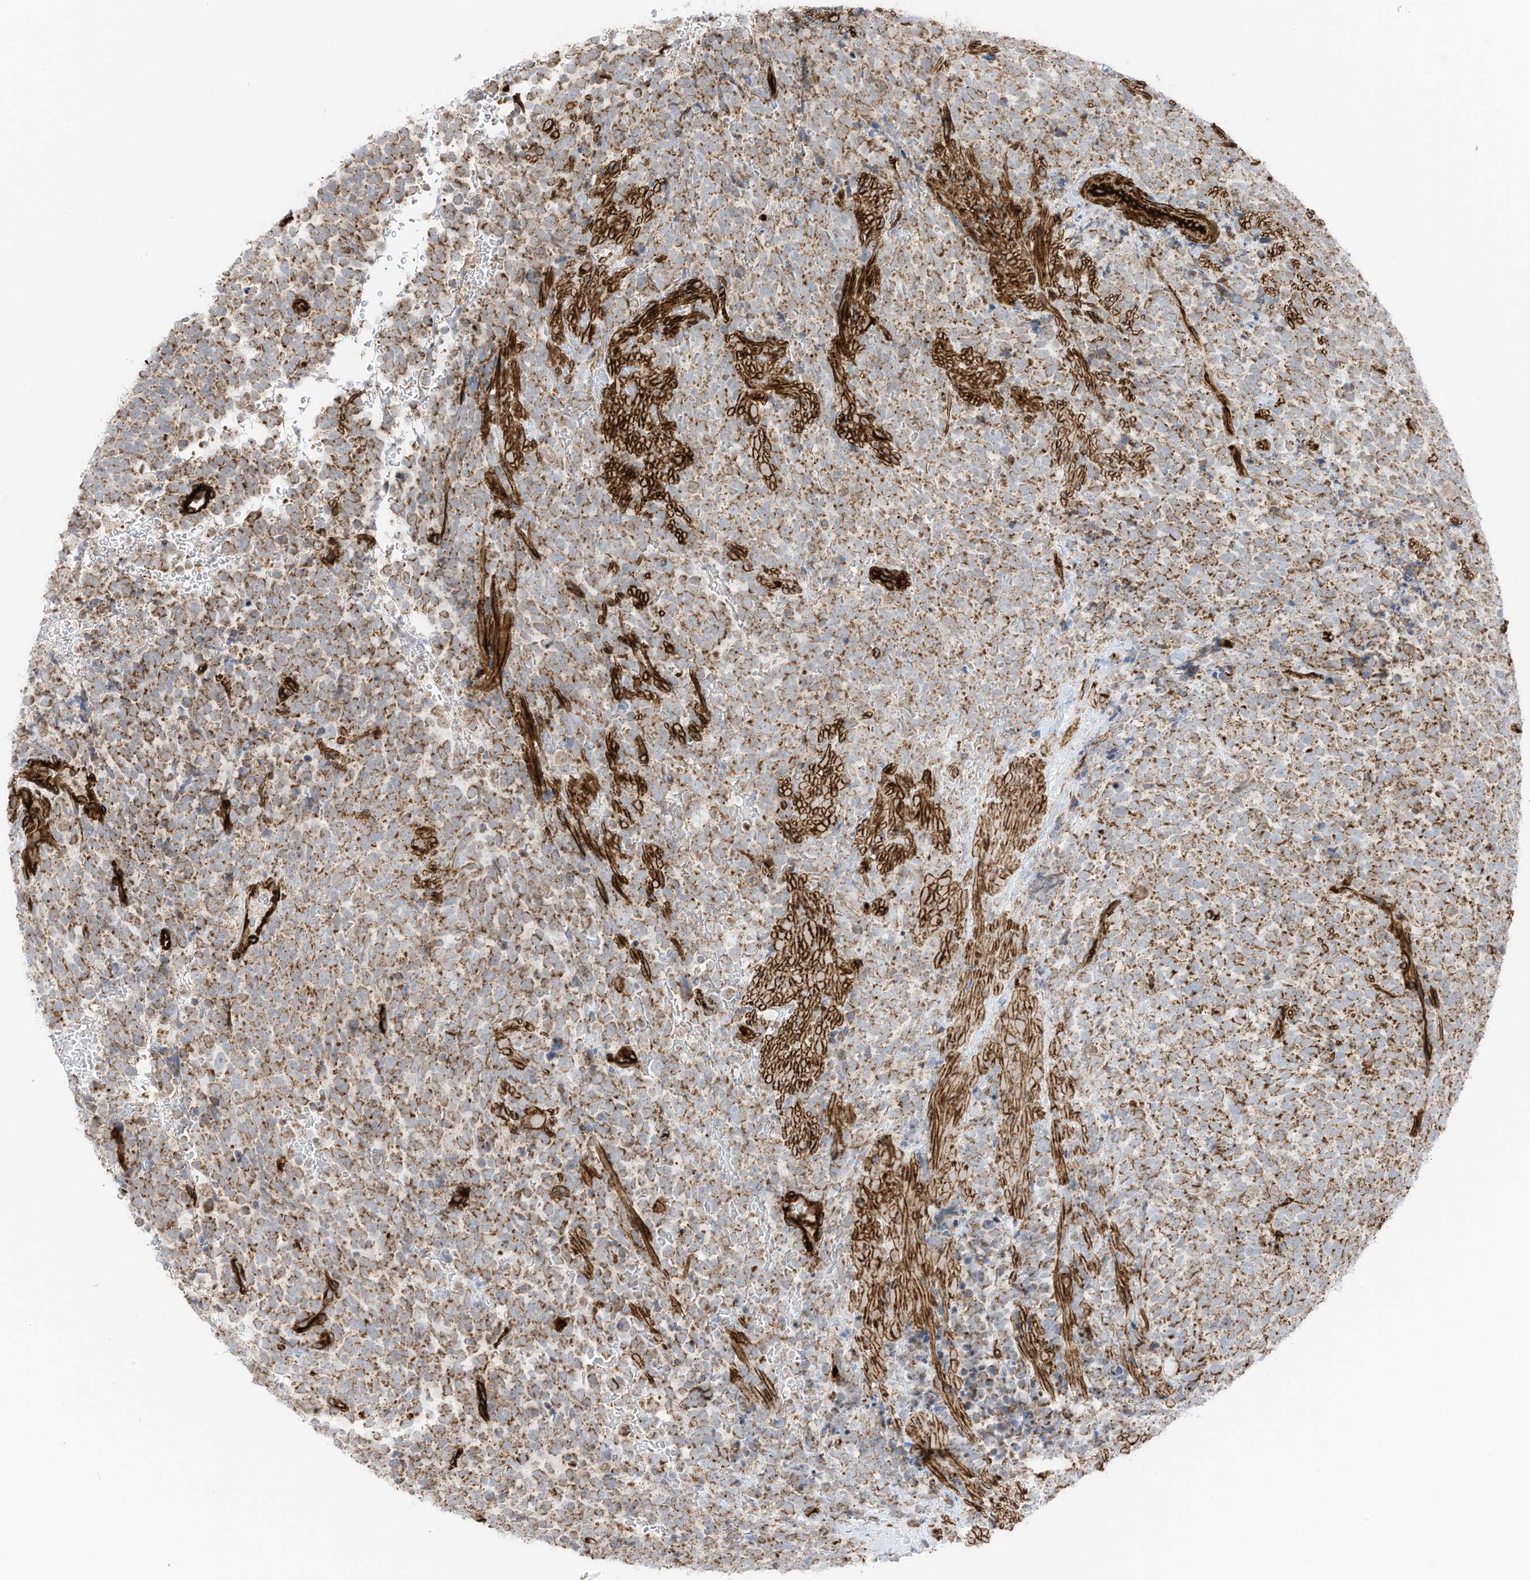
{"staining": {"intensity": "moderate", "quantity": ">75%", "location": "cytoplasmic/membranous"}, "tissue": "urothelial cancer", "cell_type": "Tumor cells", "image_type": "cancer", "snomed": [{"axis": "morphology", "description": "Urothelial carcinoma, High grade"}, {"axis": "topography", "description": "Urinary bladder"}], "caption": "DAB (3,3'-diaminobenzidine) immunohistochemical staining of human urothelial carcinoma (high-grade) demonstrates moderate cytoplasmic/membranous protein positivity in about >75% of tumor cells.", "gene": "ABCB7", "patient": {"sex": "female", "age": 82}}